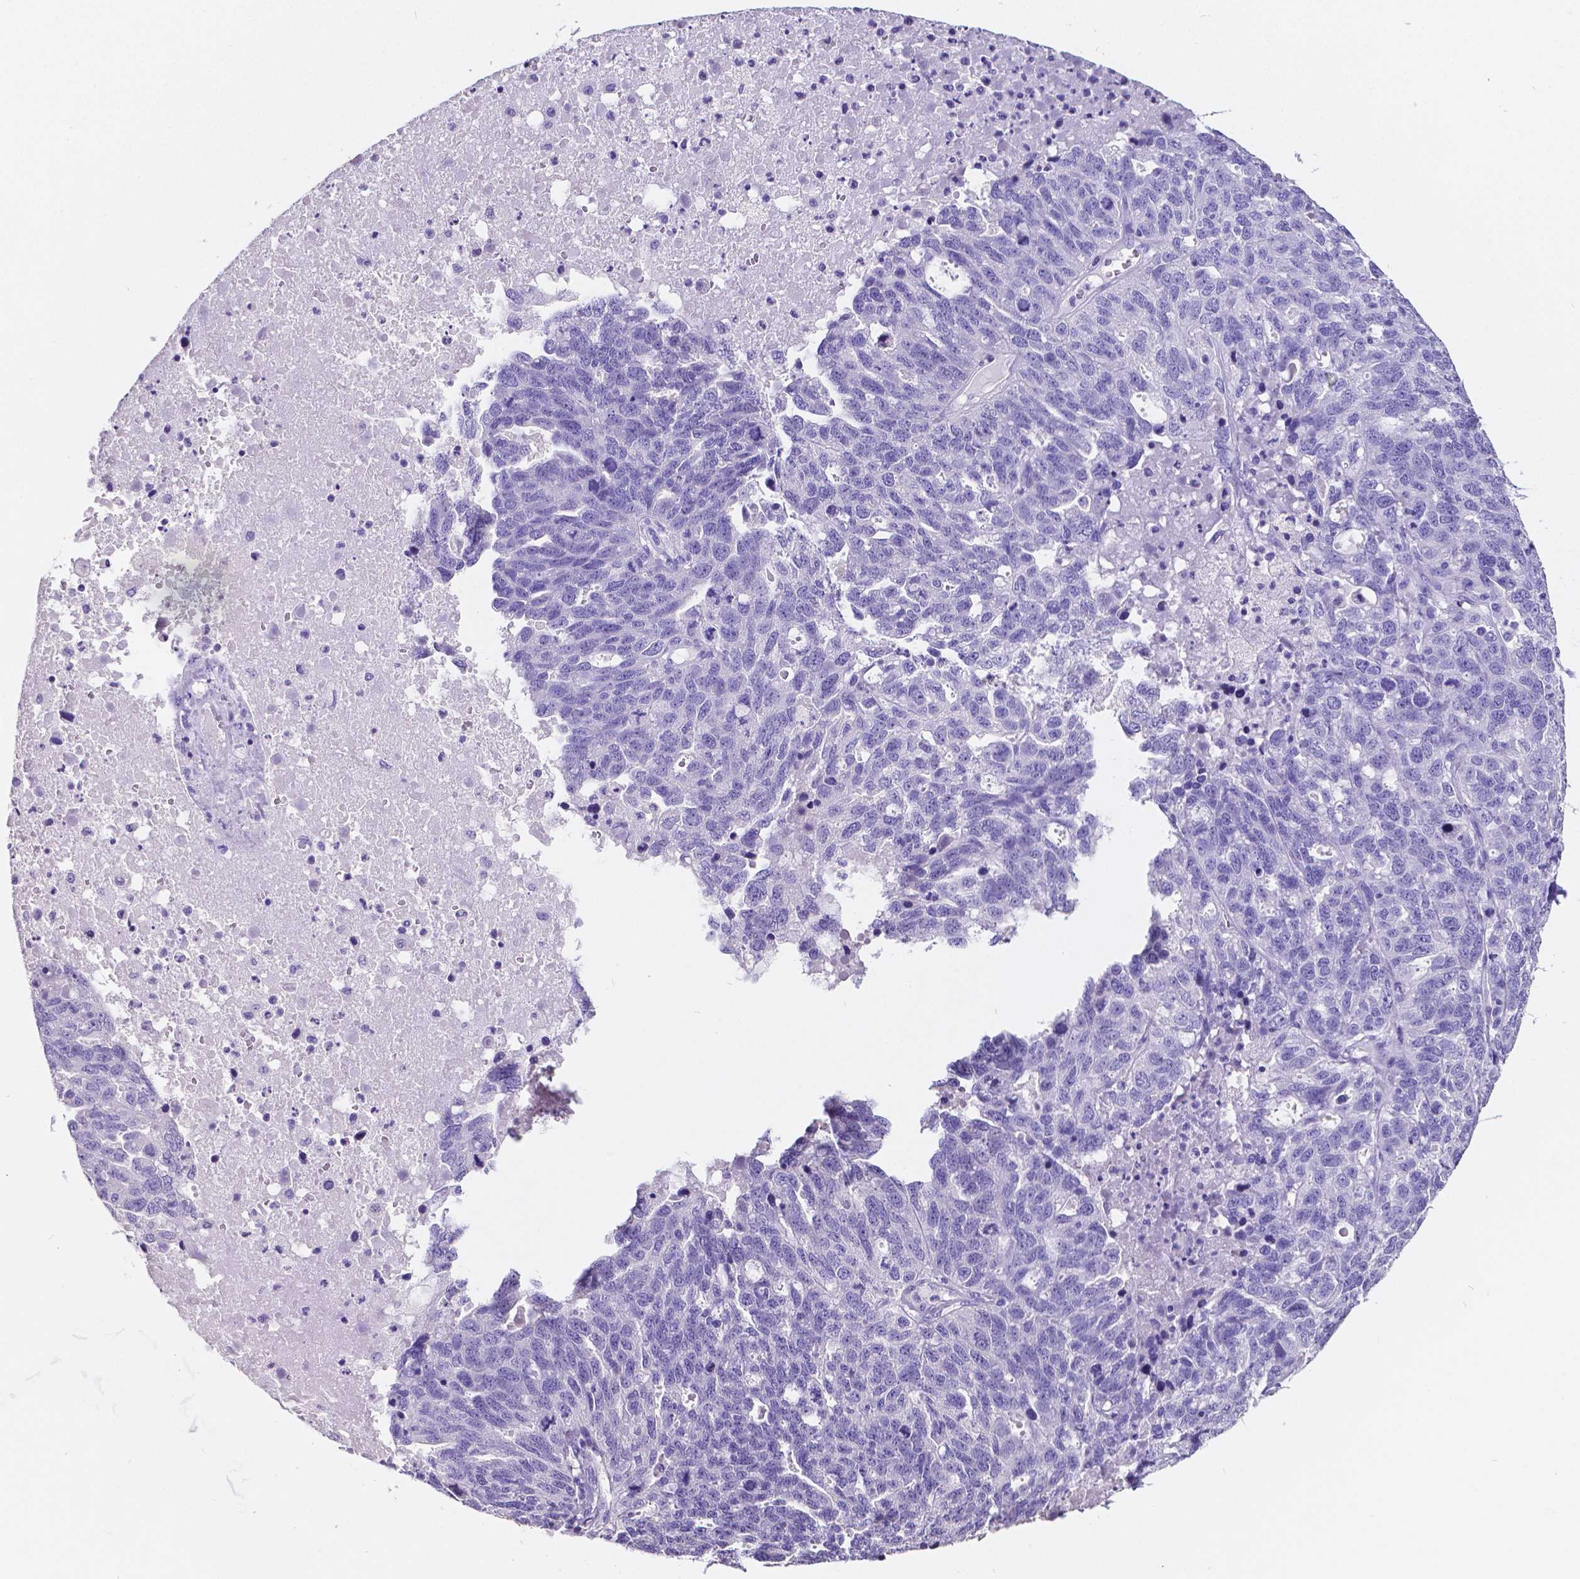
{"staining": {"intensity": "negative", "quantity": "none", "location": "none"}, "tissue": "ovarian cancer", "cell_type": "Tumor cells", "image_type": "cancer", "snomed": [{"axis": "morphology", "description": "Cystadenocarcinoma, serous, NOS"}, {"axis": "topography", "description": "Ovary"}], "caption": "This is an immunohistochemistry (IHC) image of ovarian serous cystadenocarcinoma. There is no expression in tumor cells.", "gene": "SATB2", "patient": {"sex": "female", "age": 71}}